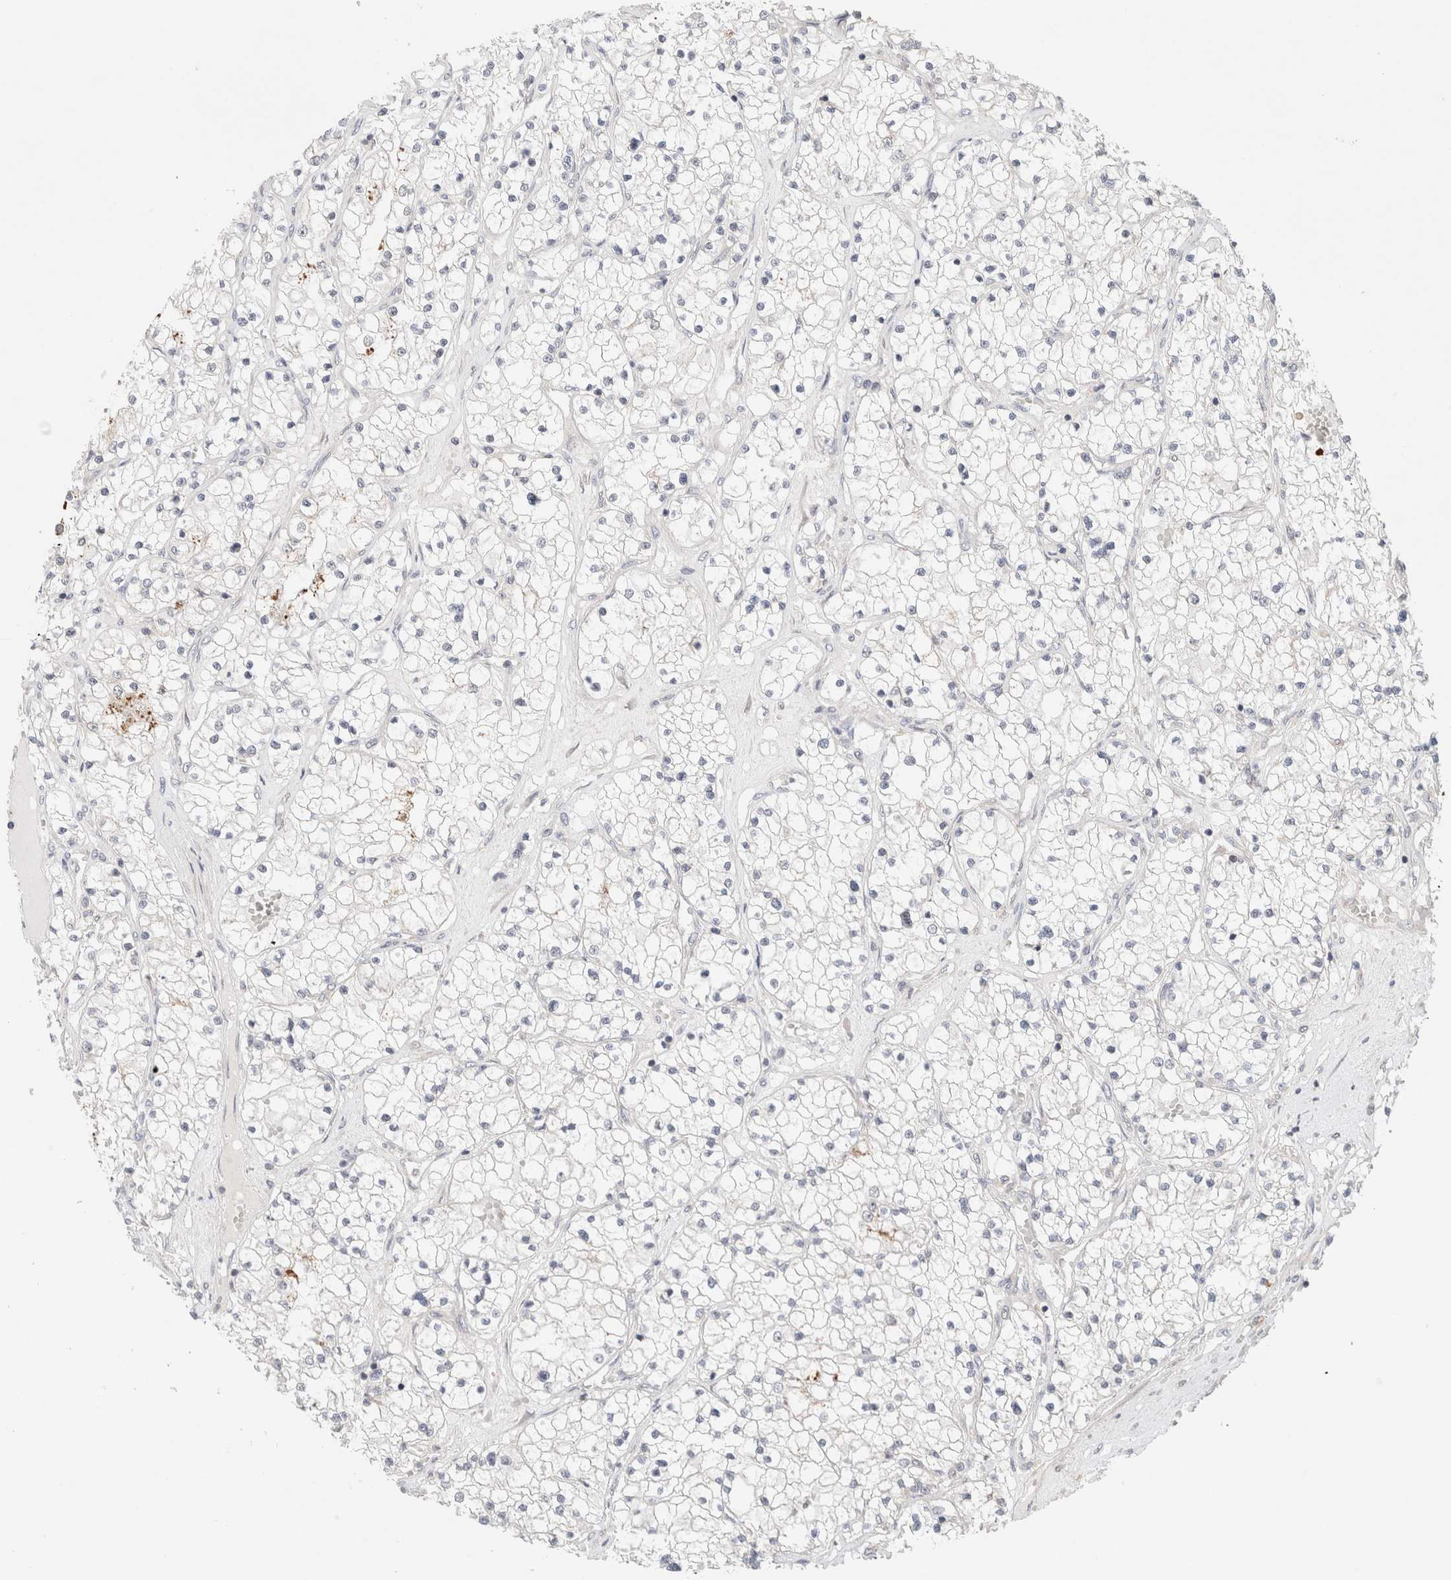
{"staining": {"intensity": "negative", "quantity": "none", "location": "none"}, "tissue": "renal cancer", "cell_type": "Tumor cells", "image_type": "cancer", "snomed": [{"axis": "morphology", "description": "Normal tissue, NOS"}, {"axis": "morphology", "description": "Adenocarcinoma, NOS"}, {"axis": "topography", "description": "Kidney"}], "caption": "This is a histopathology image of immunohistochemistry (IHC) staining of renal adenocarcinoma, which shows no positivity in tumor cells.", "gene": "ERI3", "patient": {"sex": "male", "age": 68}}